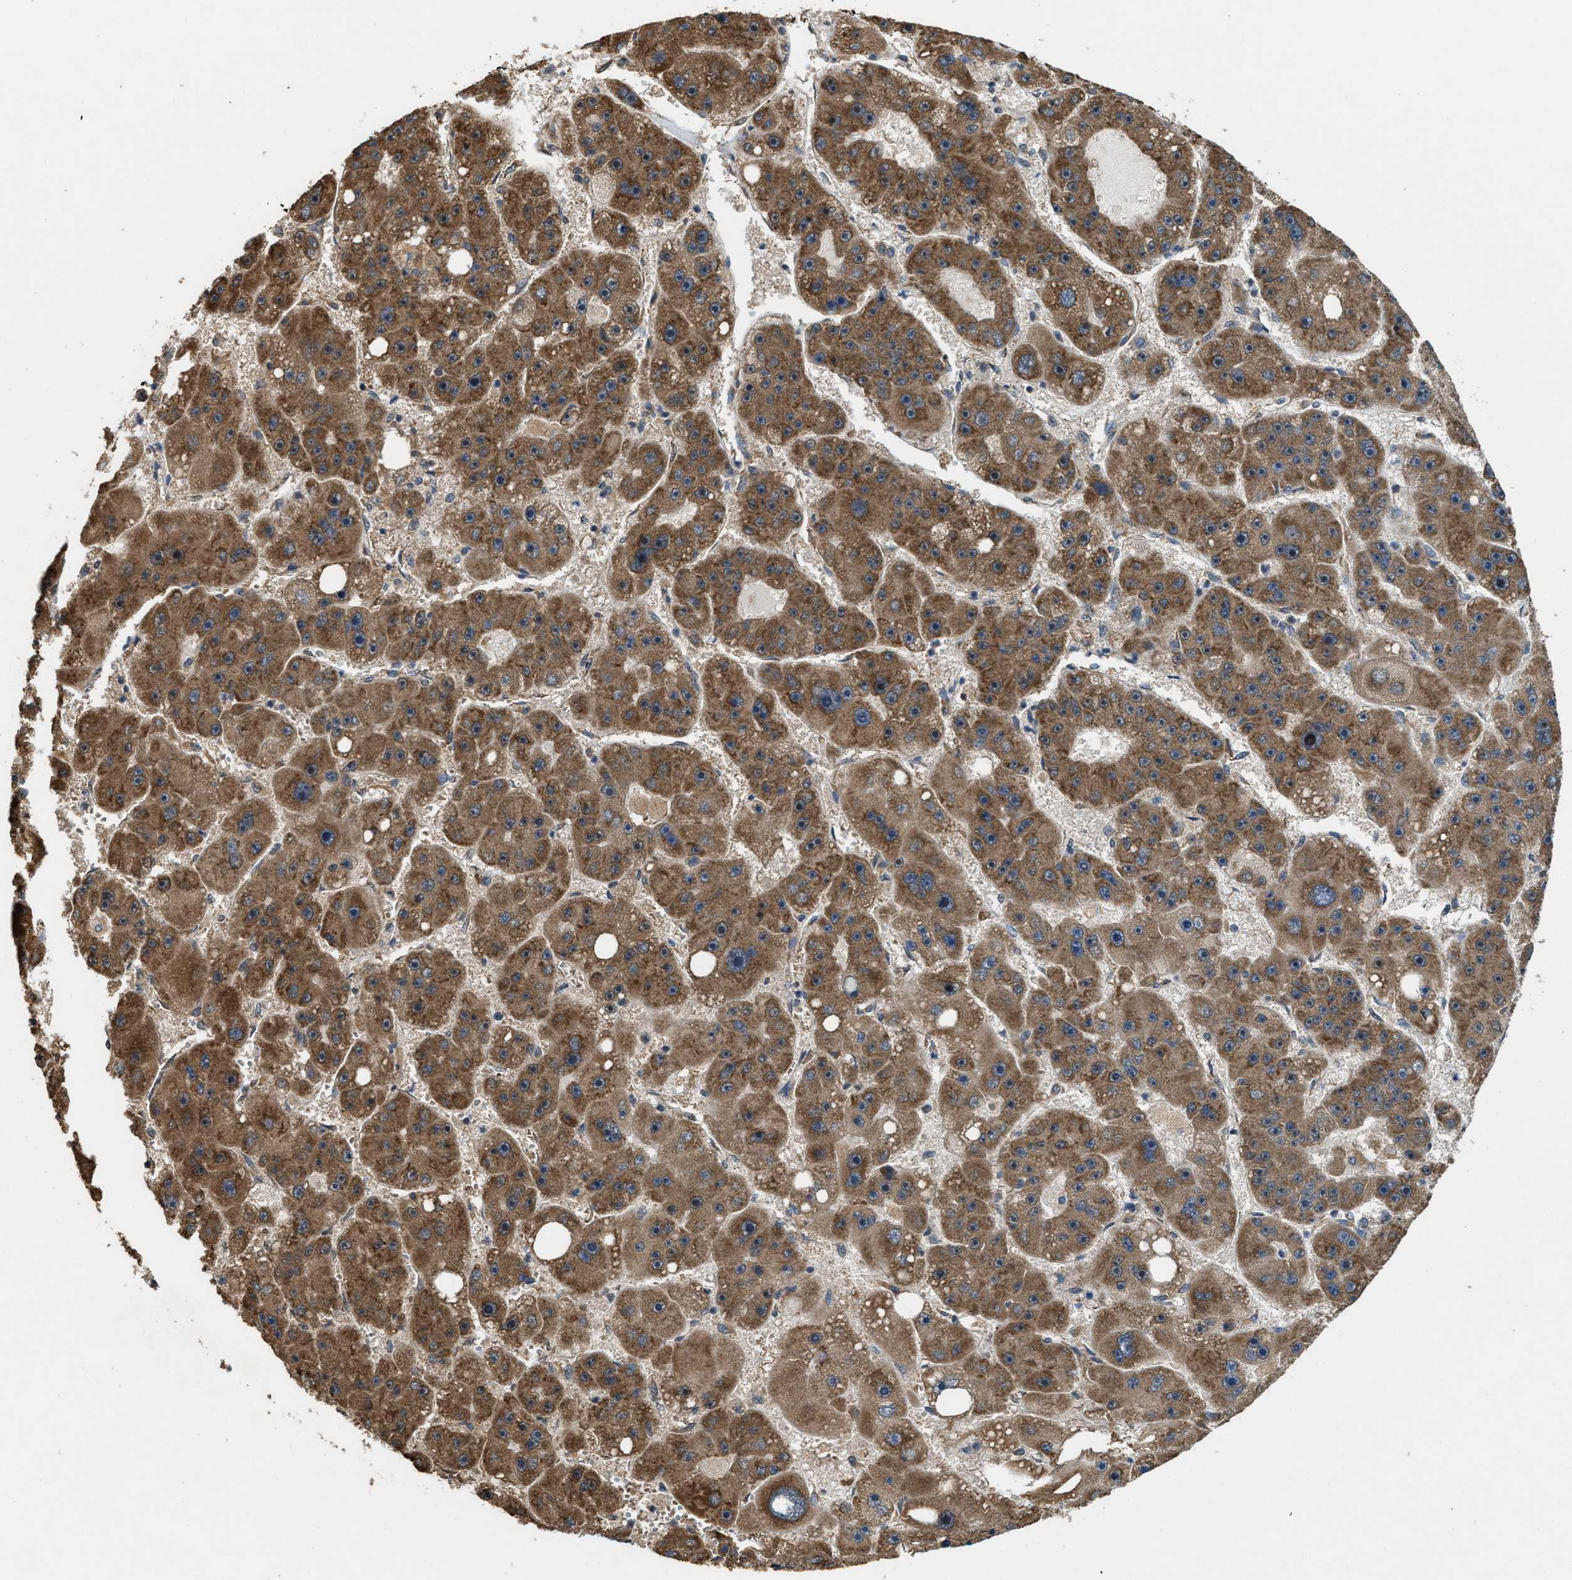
{"staining": {"intensity": "moderate", "quantity": ">75%", "location": "cytoplasmic/membranous"}, "tissue": "liver cancer", "cell_type": "Tumor cells", "image_type": "cancer", "snomed": [{"axis": "morphology", "description": "Carcinoma, Hepatocellular, NOS"}, {"axis": "topography", "description": "Liver"}], "caption": "IHC (DAB) staining of human liver cancer (hepatocellular carcinoma) reveals moderate cytoplasmic/membranous protein staining in approximately >75% of tumor cells.", "gene": "ARHGEF5", "patient": {"sex": "female", "age": 61}}